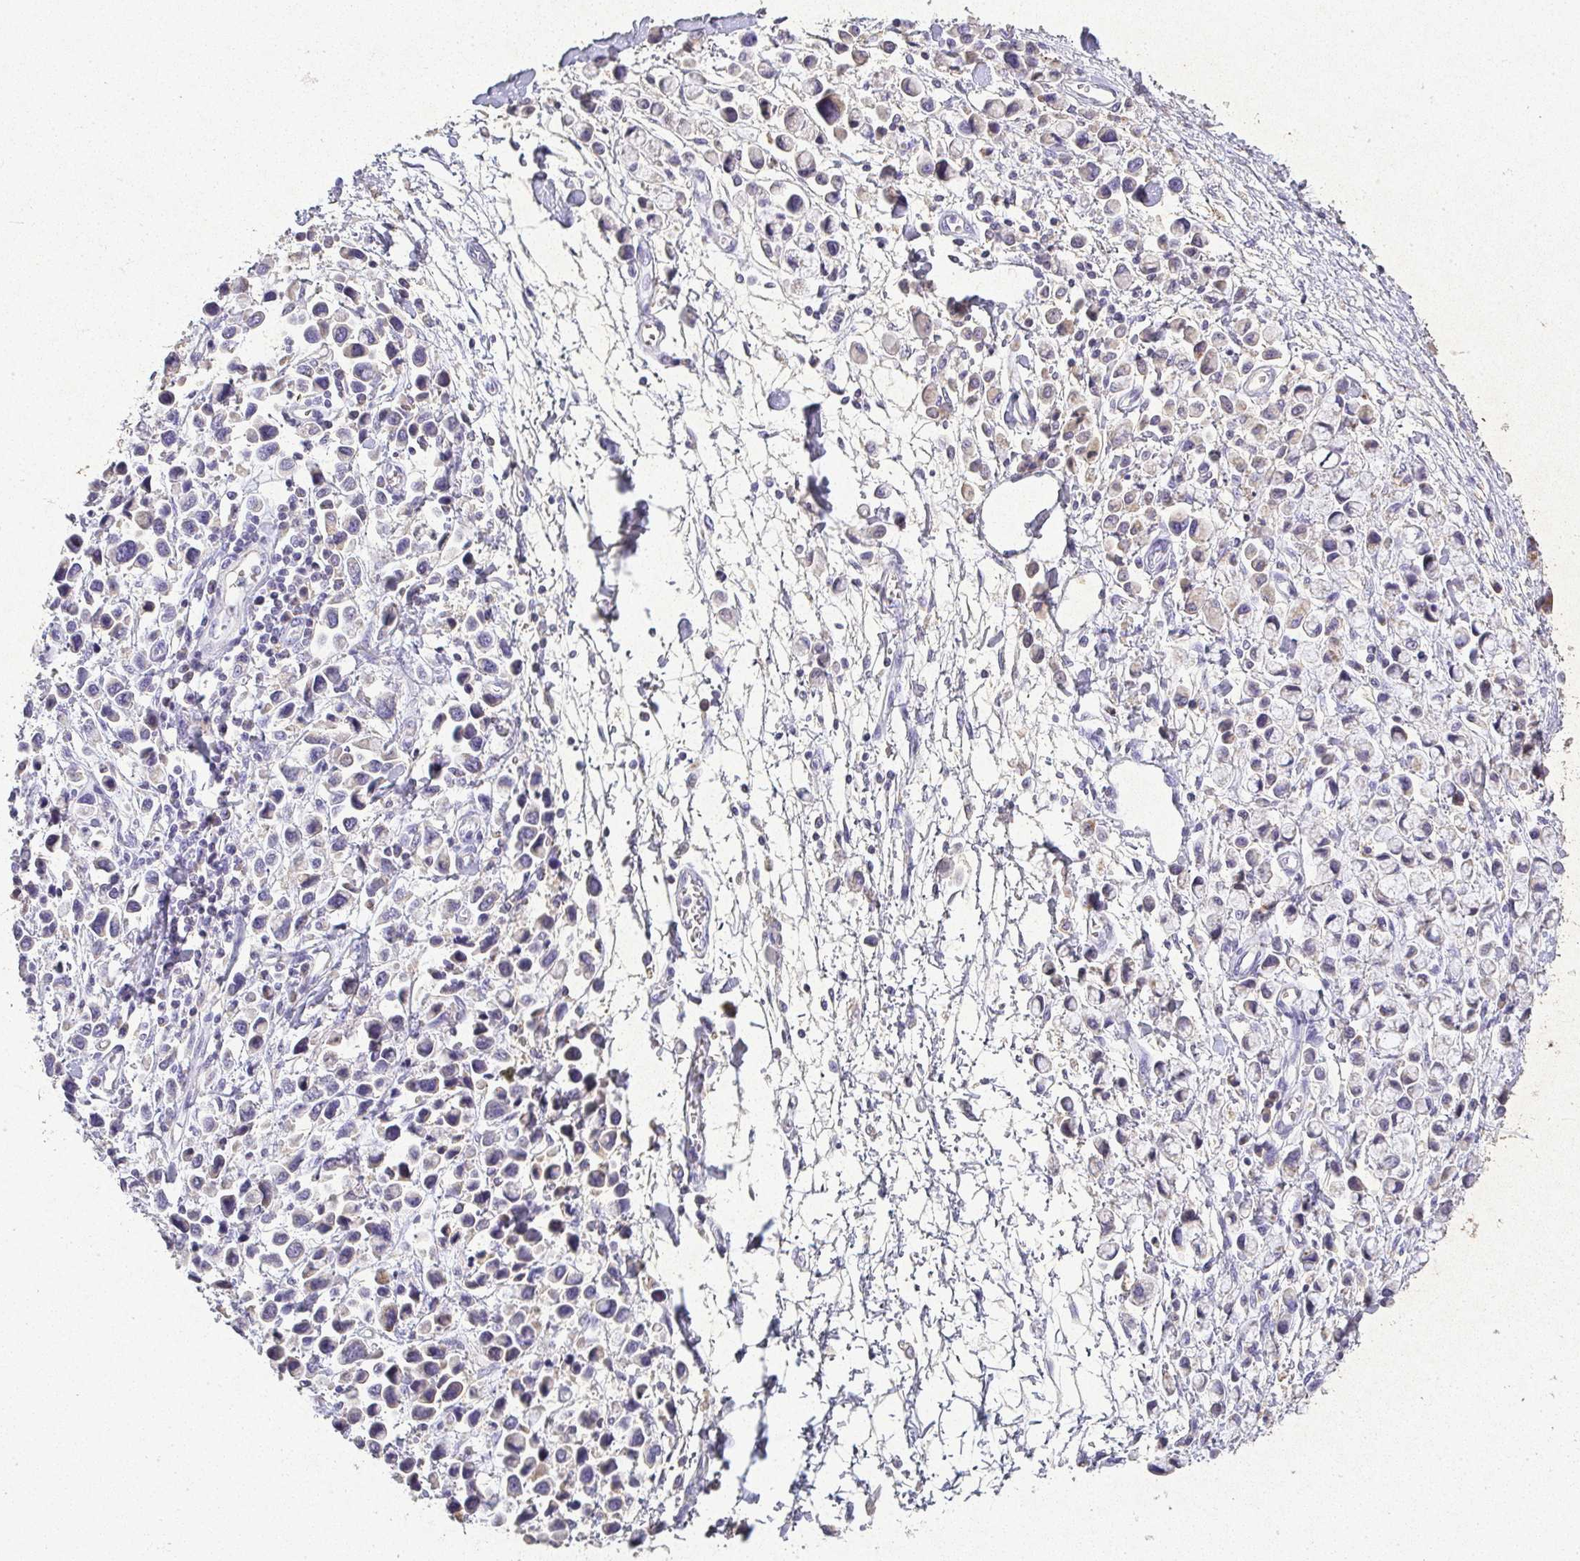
{"staining": {"intensity": "negative", "quantity": "none", "location": "none"}, "tissue": "stomach cancer", "cell_type": "Tumor cells", "image_type": "cancer", "snomed": [{"axis": "morphology", "description": "Adenocarcinoma, NOS"}, {"axis": "topography", "description": "Stomach"}], "caption": "Immunohistochemistry (IHC) histopathology image of human stomach cancer stained for a protein (brown), which displays no expression in tumor cells.", "gene": "RPS2", "patient": {"sex": "female", "age": 81}}